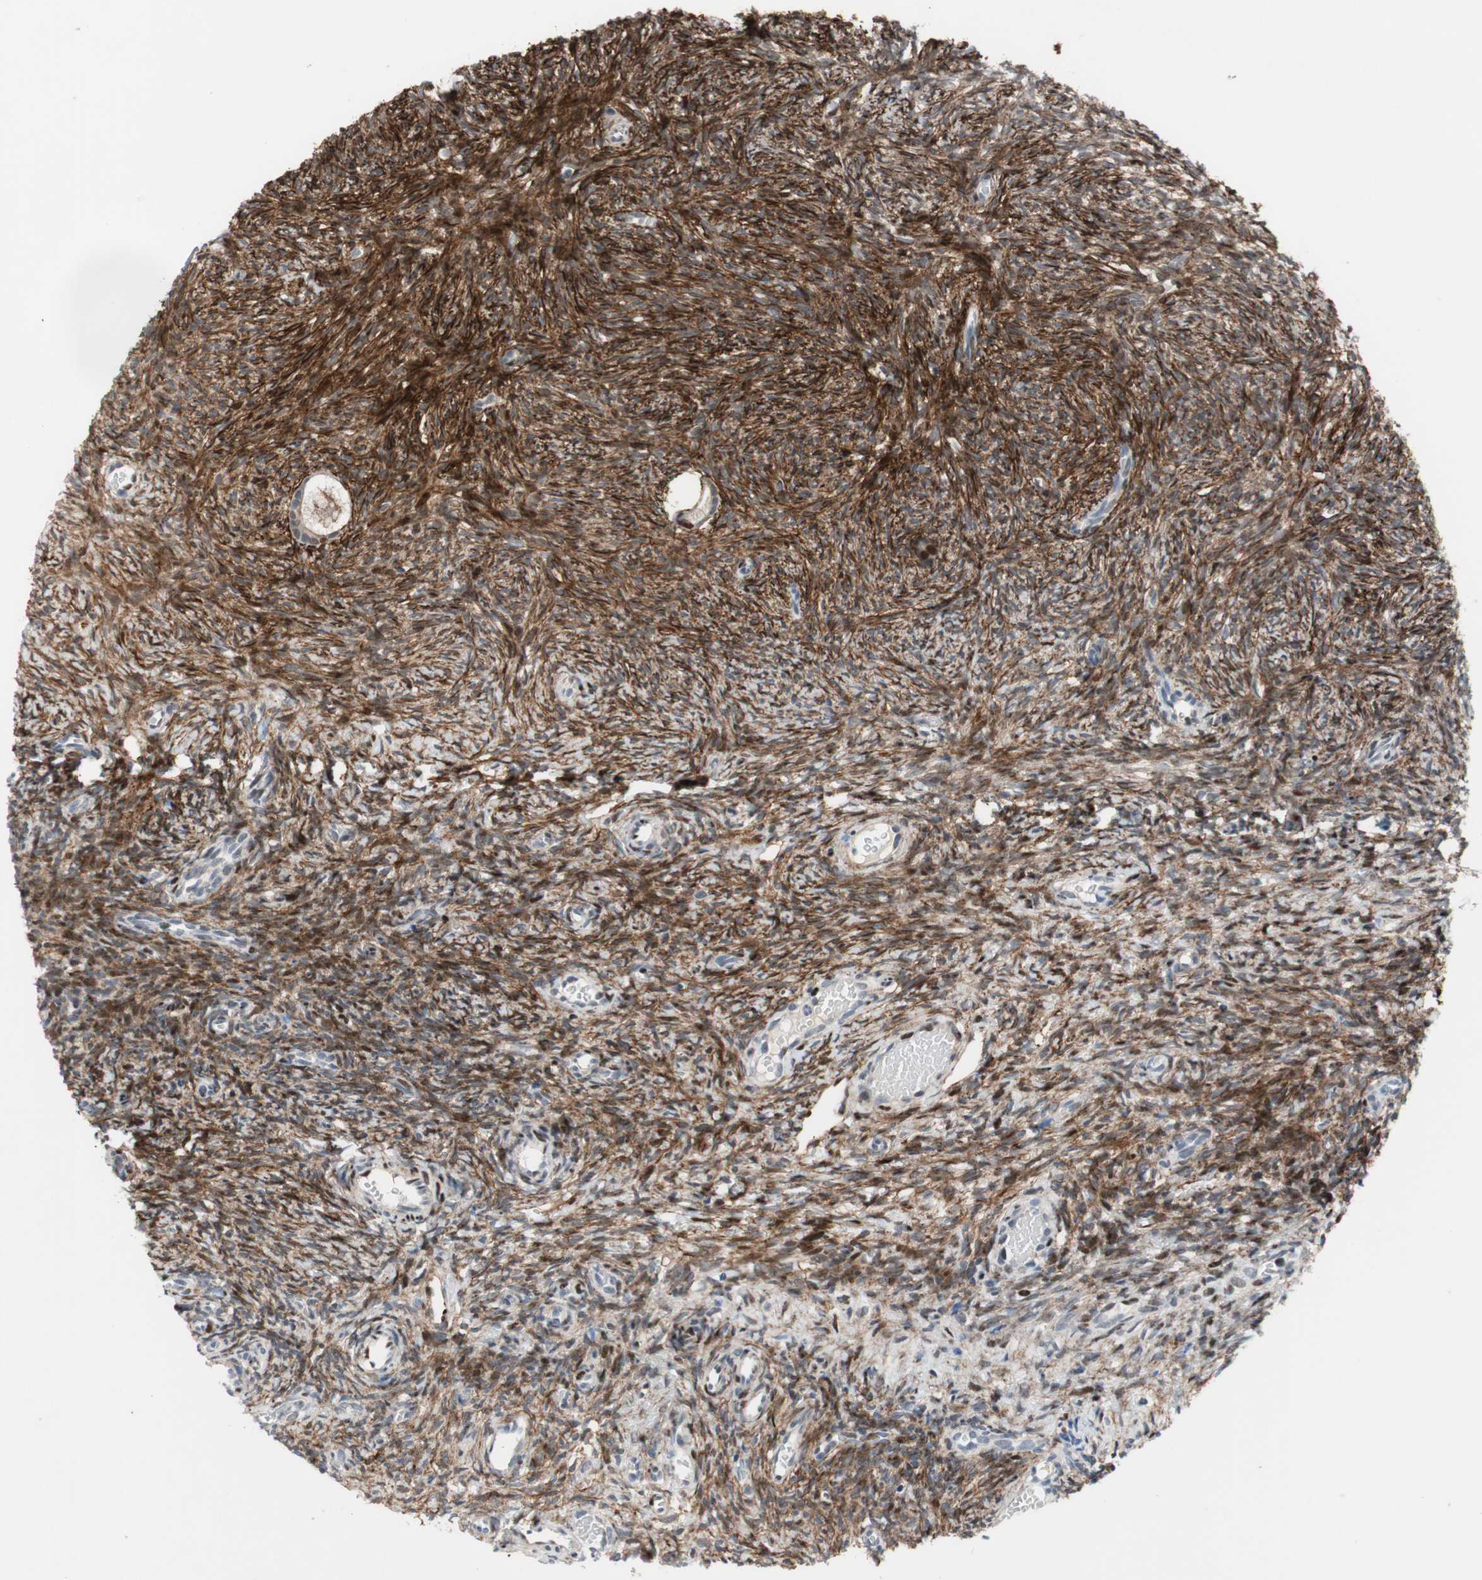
{"staining": {"intensity": "negative", "quantity": "none", "location": "none"}, "tissue": "ovary", "cell_type": "Follicle cells", "image_type": "normal", "snomed": [{"axis": "morphology", "description": "Normal tissue, NOS"}, {"axis": "topography", "description": "Ovary"}], "caption": "Protein analysis of normal ovary displays no significant staining in follicle cells.", "gene": "FBXO44", "patient": {"sex": "female", "age": 35}}